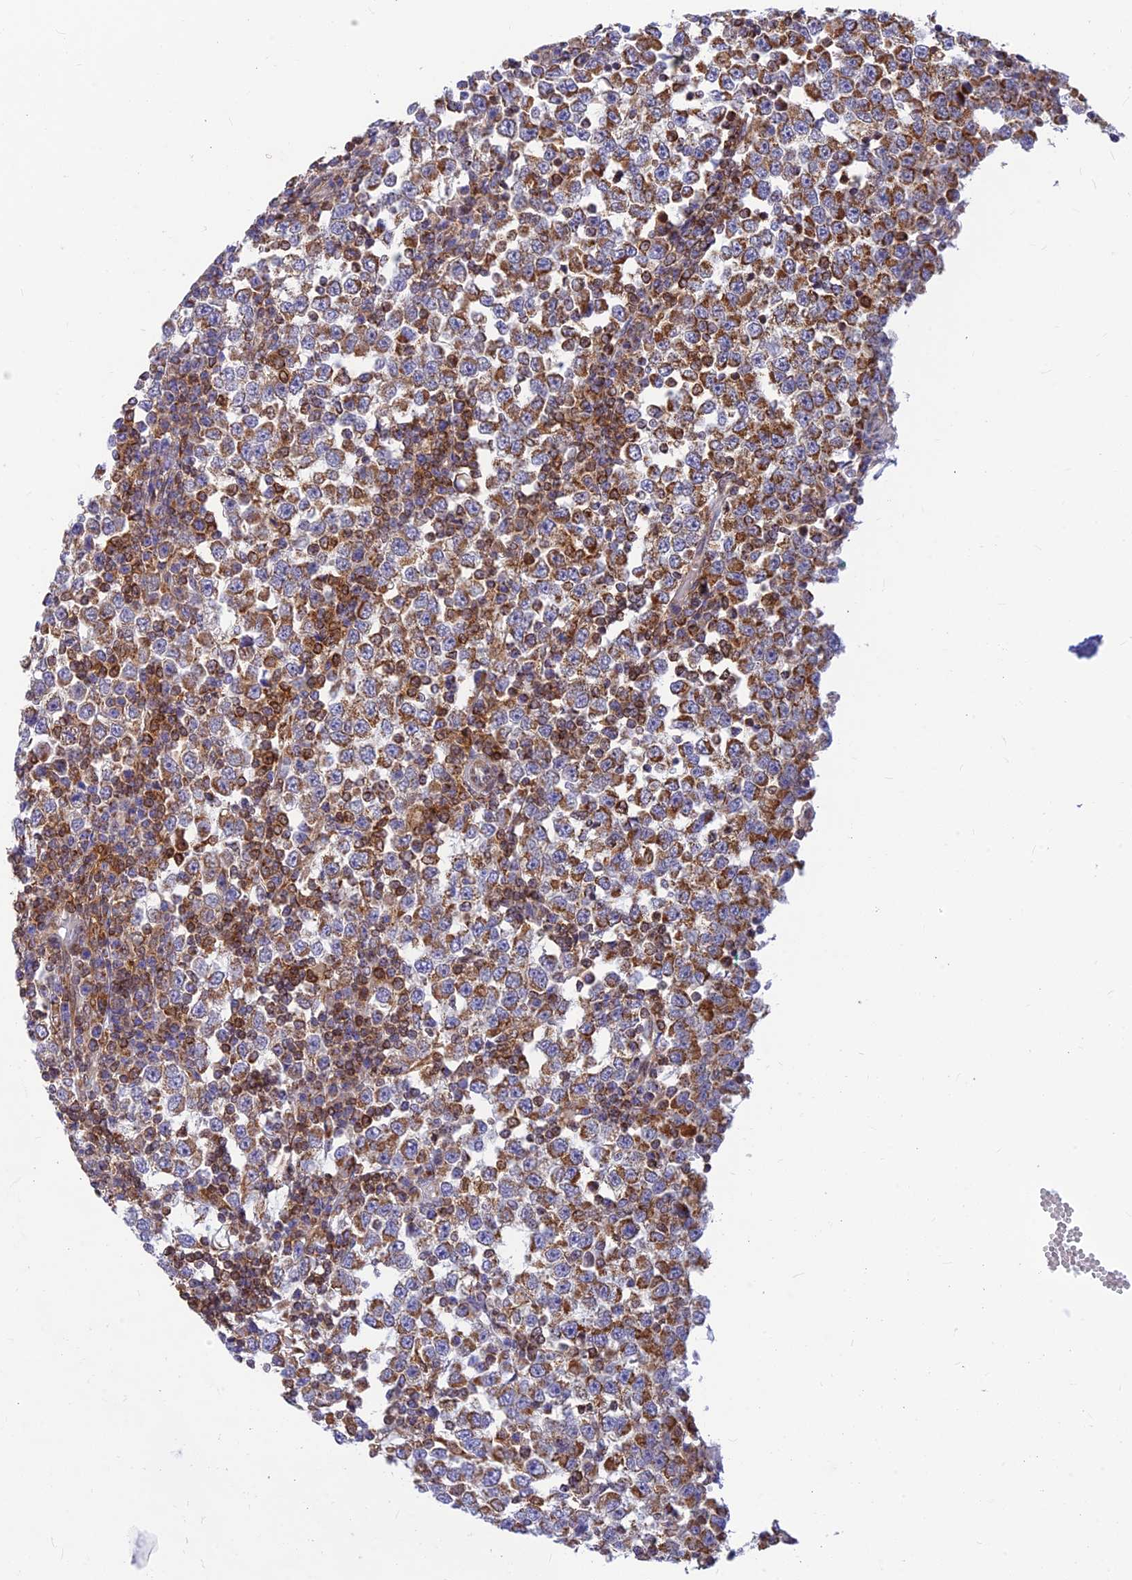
{"staining": {"intensity": "moderate", "quantity": "<25%", "location": "cytoplasmic/membranous"}, "tissue": "testis cancer", "cell_type": "Tumor cells", "image_type": "cancer", "snomed": [{"axis": "morphology", "description": "Seminoma, NOS"}, {"axis": "topography", "description": "Testis"}], "caption": "An immunohistochemistry (IHC) histopathology image of neoplastic tissue is shown. Protein staining in brown shows moderate cytoplasmic/membranous positivity in seminoma (testis) within tumor cells. The protein is stained brown, and the nuclei are stained in blue (DAB (3,3'-diaminobenzidine) IHC with brightfield microscopy, high magnification).", "gene": "LYSMD2", "patient": {"sex": "male", "age": 65}}